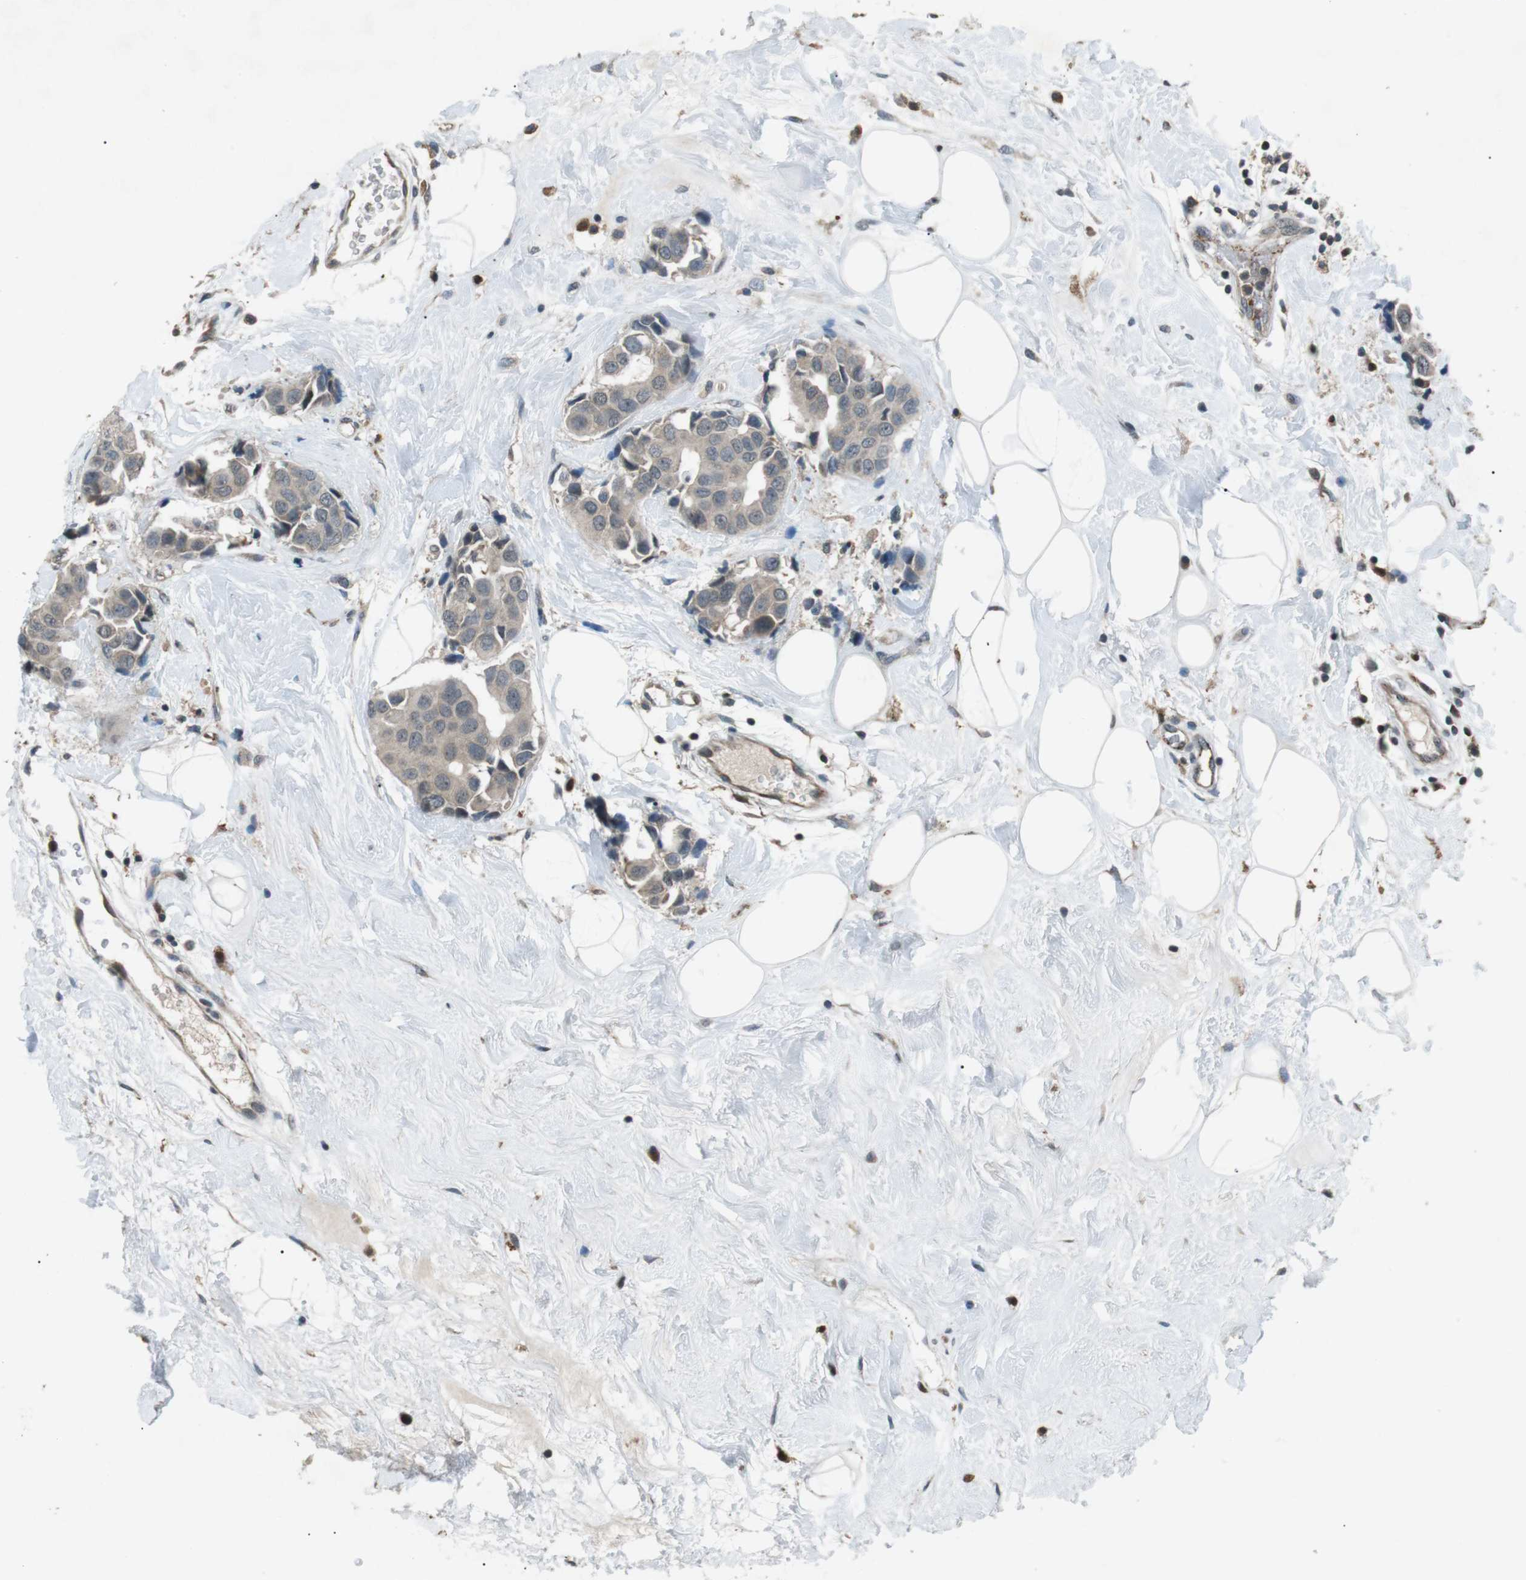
{"staining": {"intensity": "negative", "quantity": "none", "location": "none"}, "tissue": "breast cancer", "cell_type": "Tumor cells", "image_type": "cancer", "snomed": [{"axis": "morphology", "description": "Normal tissue, NOS"}, {"axis": "morphology", "description": "Duct carcinoma"}, {"axis": "topography", "description": "Breast"}], "caption": "DAB immunohistochemical staining of breast infiltrating ductal carcinoma shows no significant staining in tumor cells. The staining was performed using DAB (3,3'-diaminobenzidine) to visualize the protein expression in brown, while the nuclei were stained in blue with hematoxylin (Magnification: 20x).", "gene": "NEK7", "patient": {"sex": "female", "age": 39}}